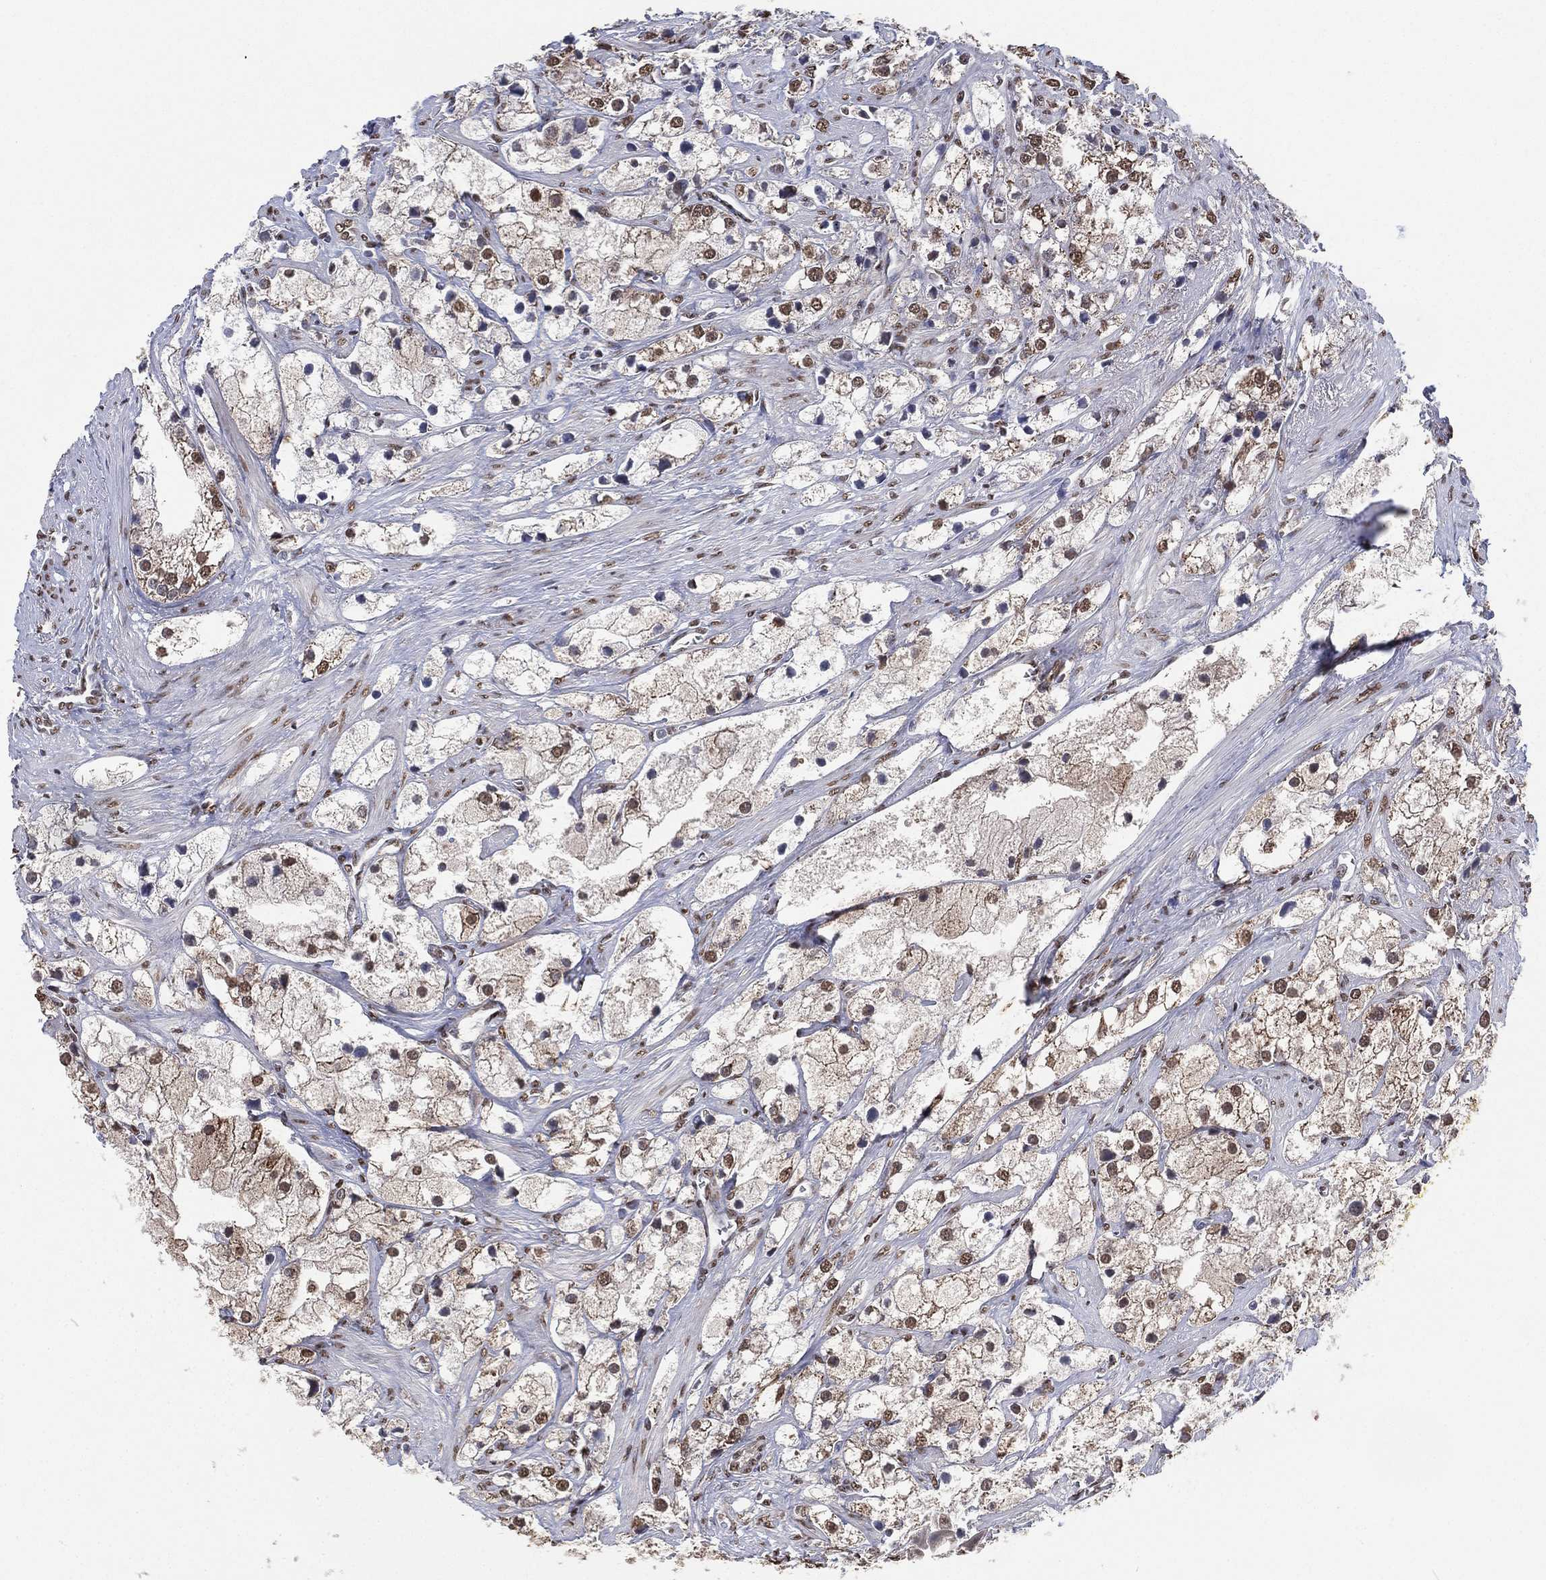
{"staining": {"intensity": "moderate", "quantity": "25%-75%", "location": "nuclear"}, "tissue": "prostate cancer", "cell_type": "Tumor cells", "image_type": "cancer", "snomed": [{"axis": "morphology", "description": "Adenocarcinoma, NOS"}, {"axis": "topography", "description": "Prostate and seminal vesicle, NOS"}, {"axis": "topography", "description": "Prostate"}], "caption": "Prostate adenocarcinoma stained with a protein marker shows moderate staining in tumor cells.", "gene": "ALDH7A1", "patient": {"sex": "male", "age": 79}}